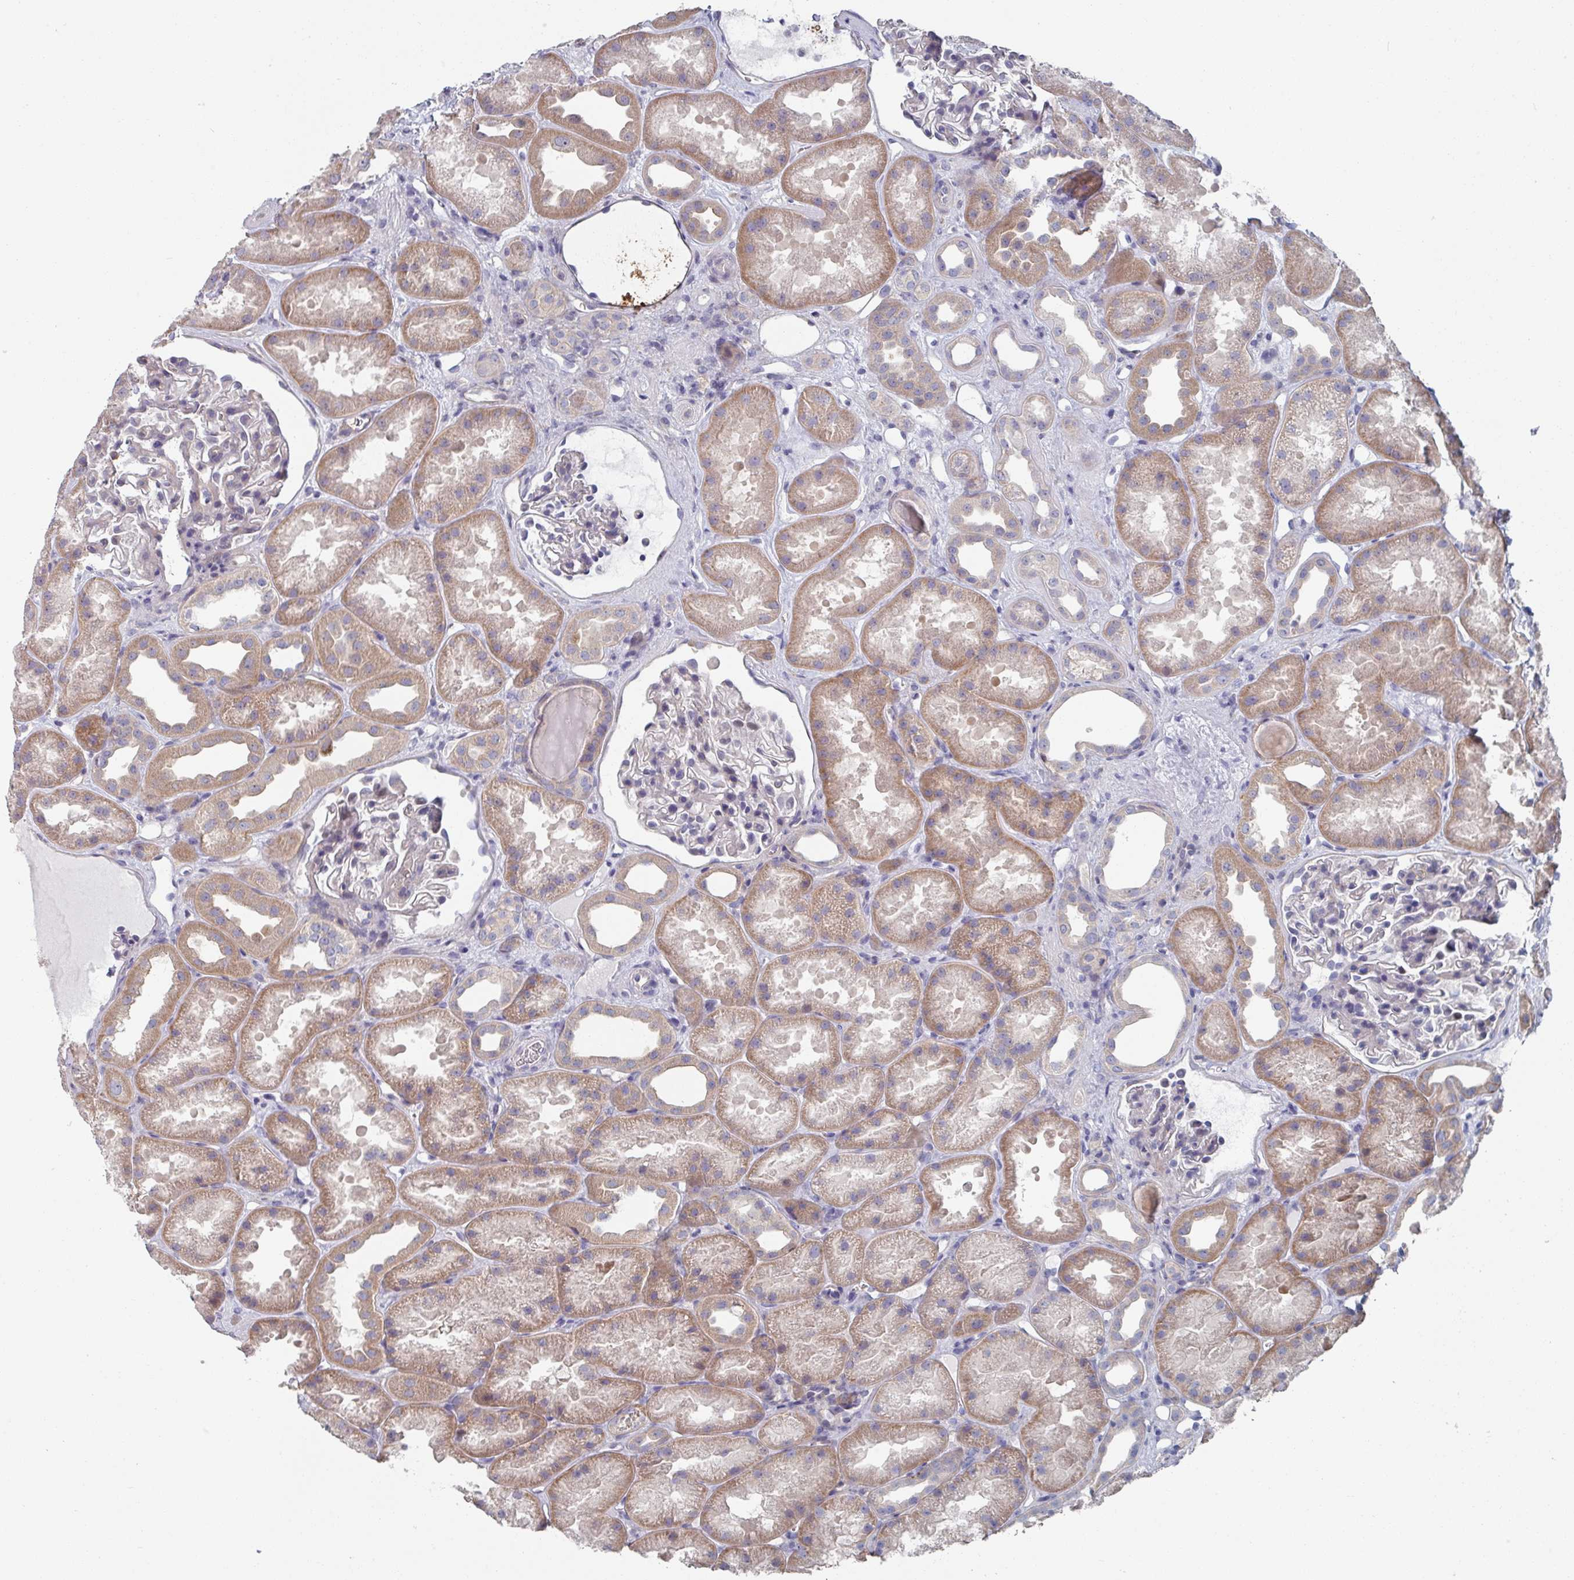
{"staining": {"intensity": "weak", "quantity": "<25%", "location": "cytoplasmic/membranous"}, "tissue": "kidney", "cell_type": "Cells in glomeruli", "image_type": "normal", "snomed": [{"axis": "morphology", "description": "Normal tissue, NOS"}, {"axis": "topography", "description": "Kidney"}], "caption": "IHC photomicrograph of unremarkable kidney: human kidney stained with DAB (3,3'-diaminobenzidine) displays no significant protein positivity in cells in glomeruli.", "gene": "EFL1", "patient": {"sex": "male", "age": 61}}